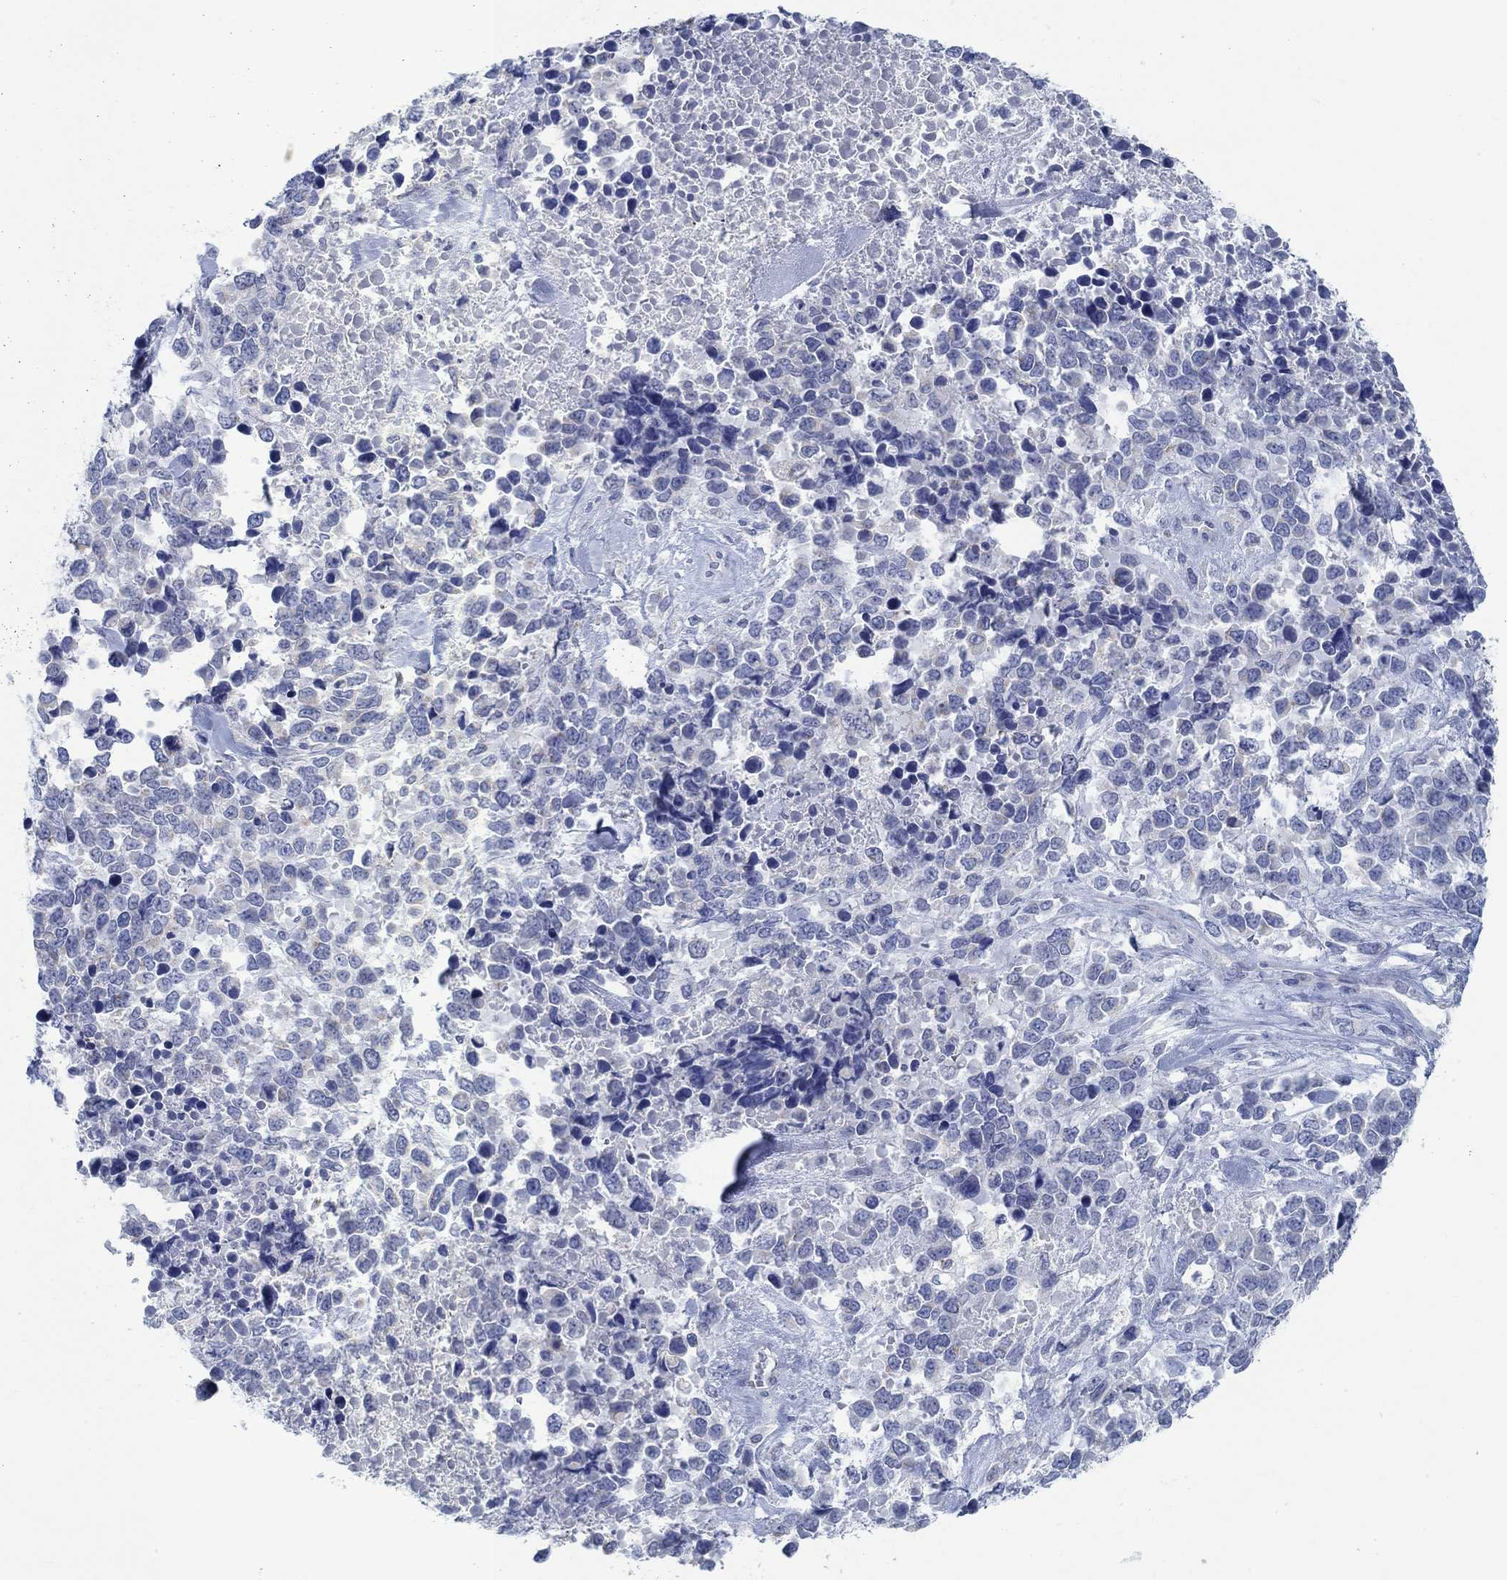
{"staining": {"intensity": "negative", "quantity": "none", "location": "none"}, "tissue": "melanoma", "cell_type": "Tumor cells", "image_type": "cancer", "snomed": [{"axis": "morphology", "description": "Malignant melanoma, Metastatic site"}, {"axis": "topography", "description": "Skin"}], "caption": "Tumor cells are negative for protein expression in human malignant melanoma (metastatic site).", "gene": "TEKT4", "patient": {"sex": "male", "age": 84}}